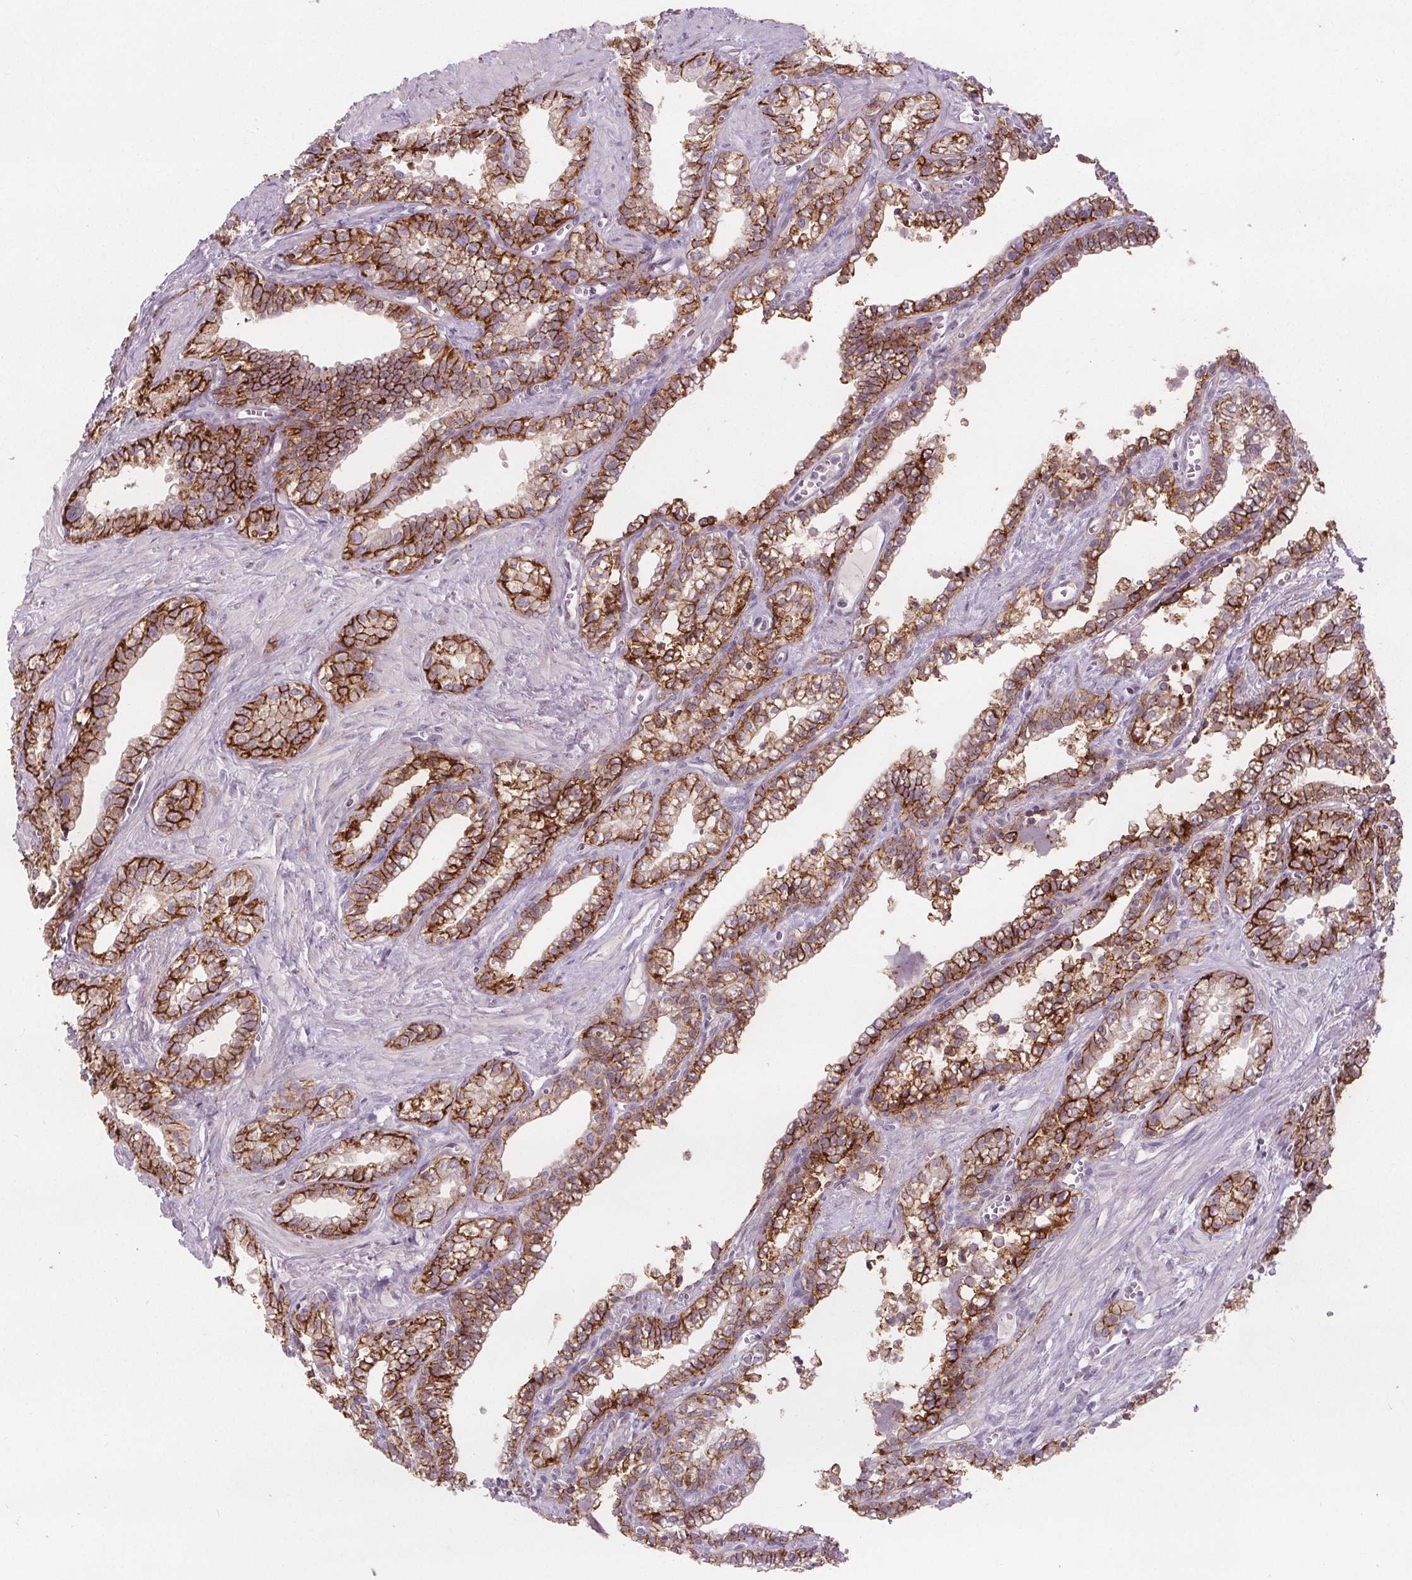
{"staining": {"intensity": "strong", "quantity": "25%-75%", "location": "cytoplasmic/membranous"}, "tissue": "seminal vesicle", "cell_type": "Glandular cells", "image_type": "normal", "snomed": [{"axis": "morphology", "description": "Normal tissue, NOS"}, {"axis": "morphology", "description": "Urothelial carcinoma, NOS"}, {"axis": "topography", "description": "Urinary bladder"}, {"axis": "topography", "description": "Seminal veicle"}], "caption": "Protein staining demonstrates strong cytoplasmic/membranous positivity in about 25%-75% of glandular cells in unremarkable seminal vesicle.", "gene": "ATP1A1", "patient": {"sex": "male", "age": 76}}